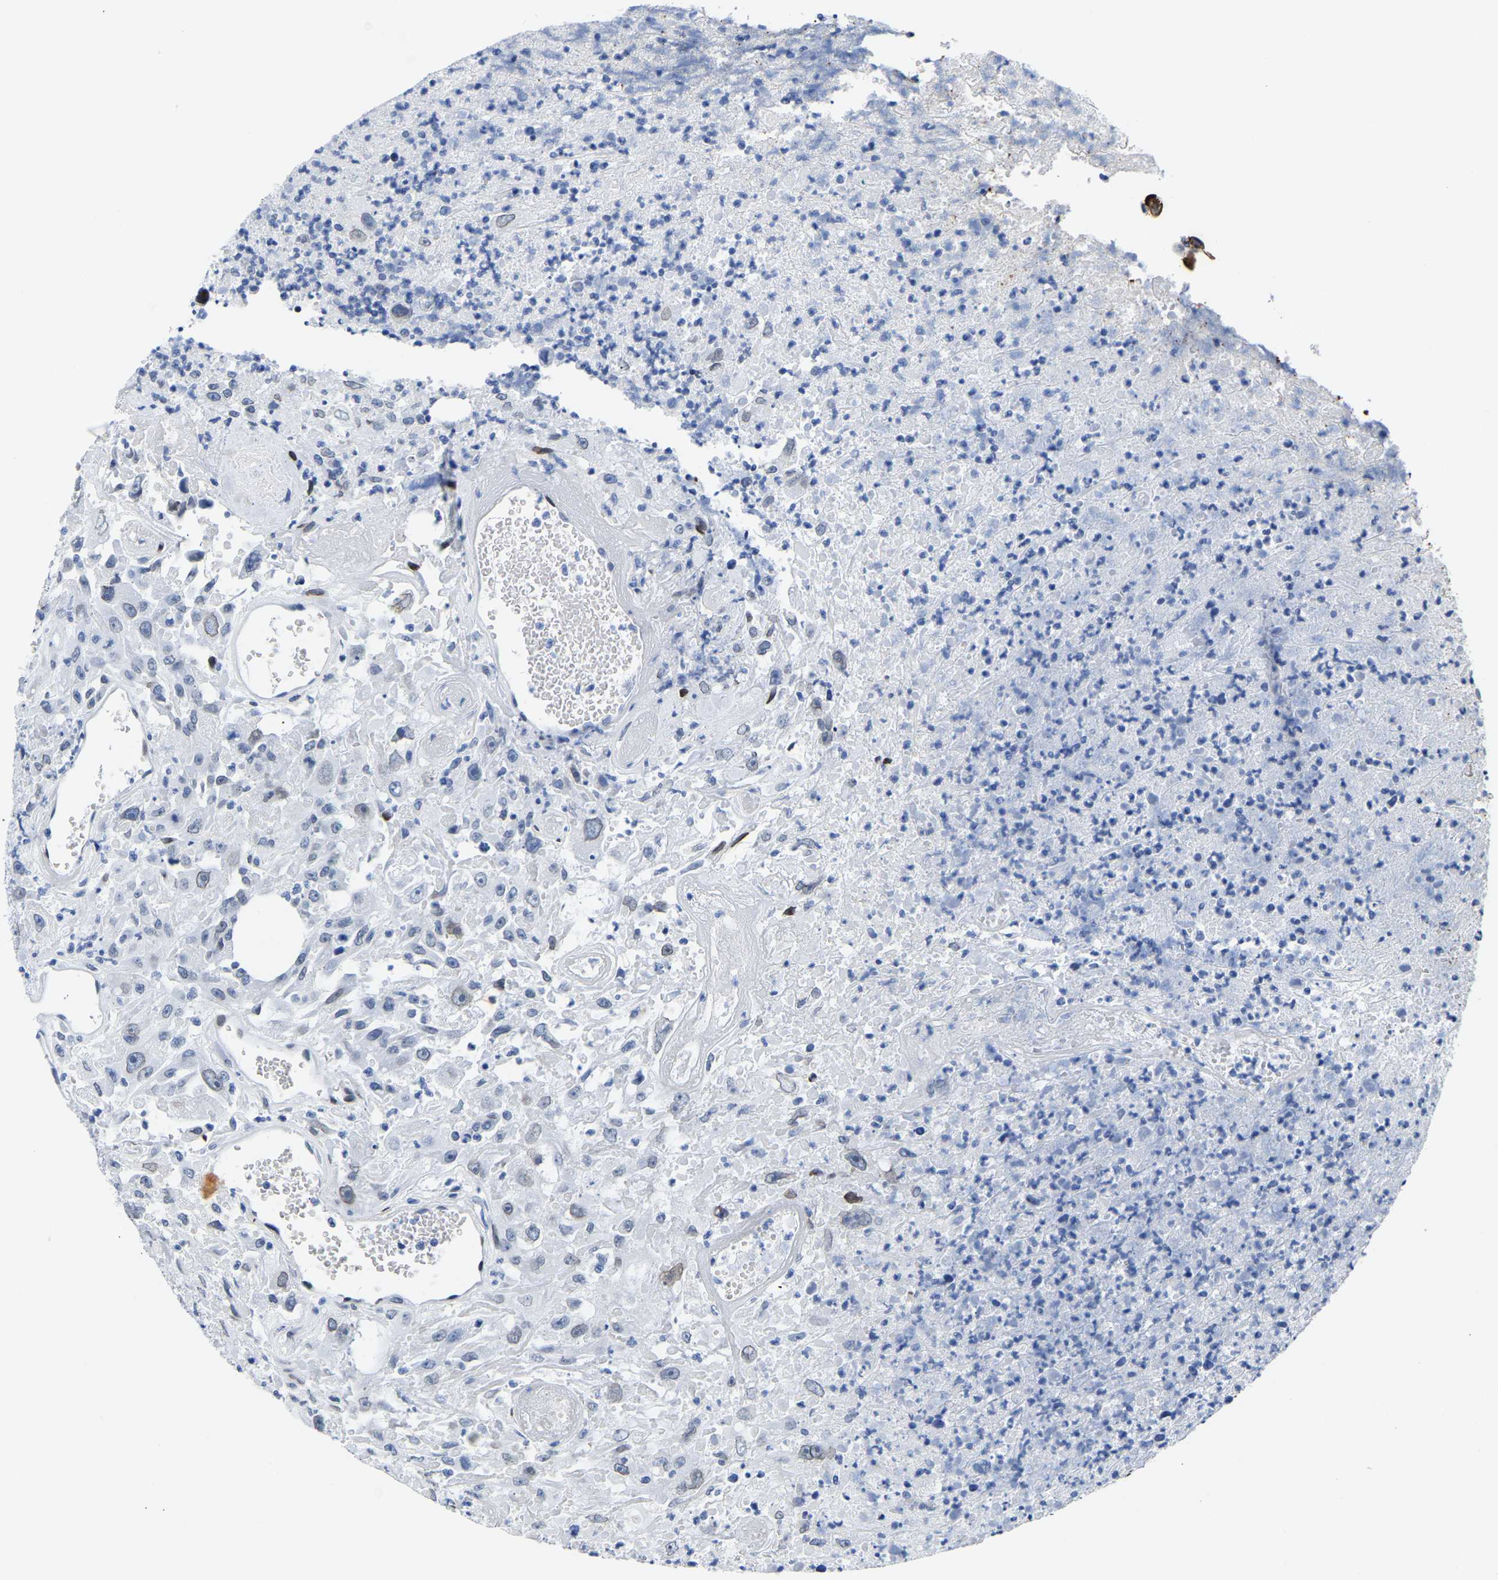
{"staining": {"intensity": "weak", "quantity": "<25%", "location": "cytoplasmic/membranous,nuclear"}, "tissue": "urothelial cancer", "cell_type": "Tumor cells", "image_type": "cancer", "snomed": [{"axis": "morphology", "description": "Urothelial carcinoma, High grade"}, {"axis": "topography", "description": "Urinary bladder"}], "caption": "This is a micrograph of IHC staining of high-grade urothelial carcinoma, which shows no expression in tumor cells.", "gene": "UPK3A", "patient": {"sex": "male", "age": 46}}